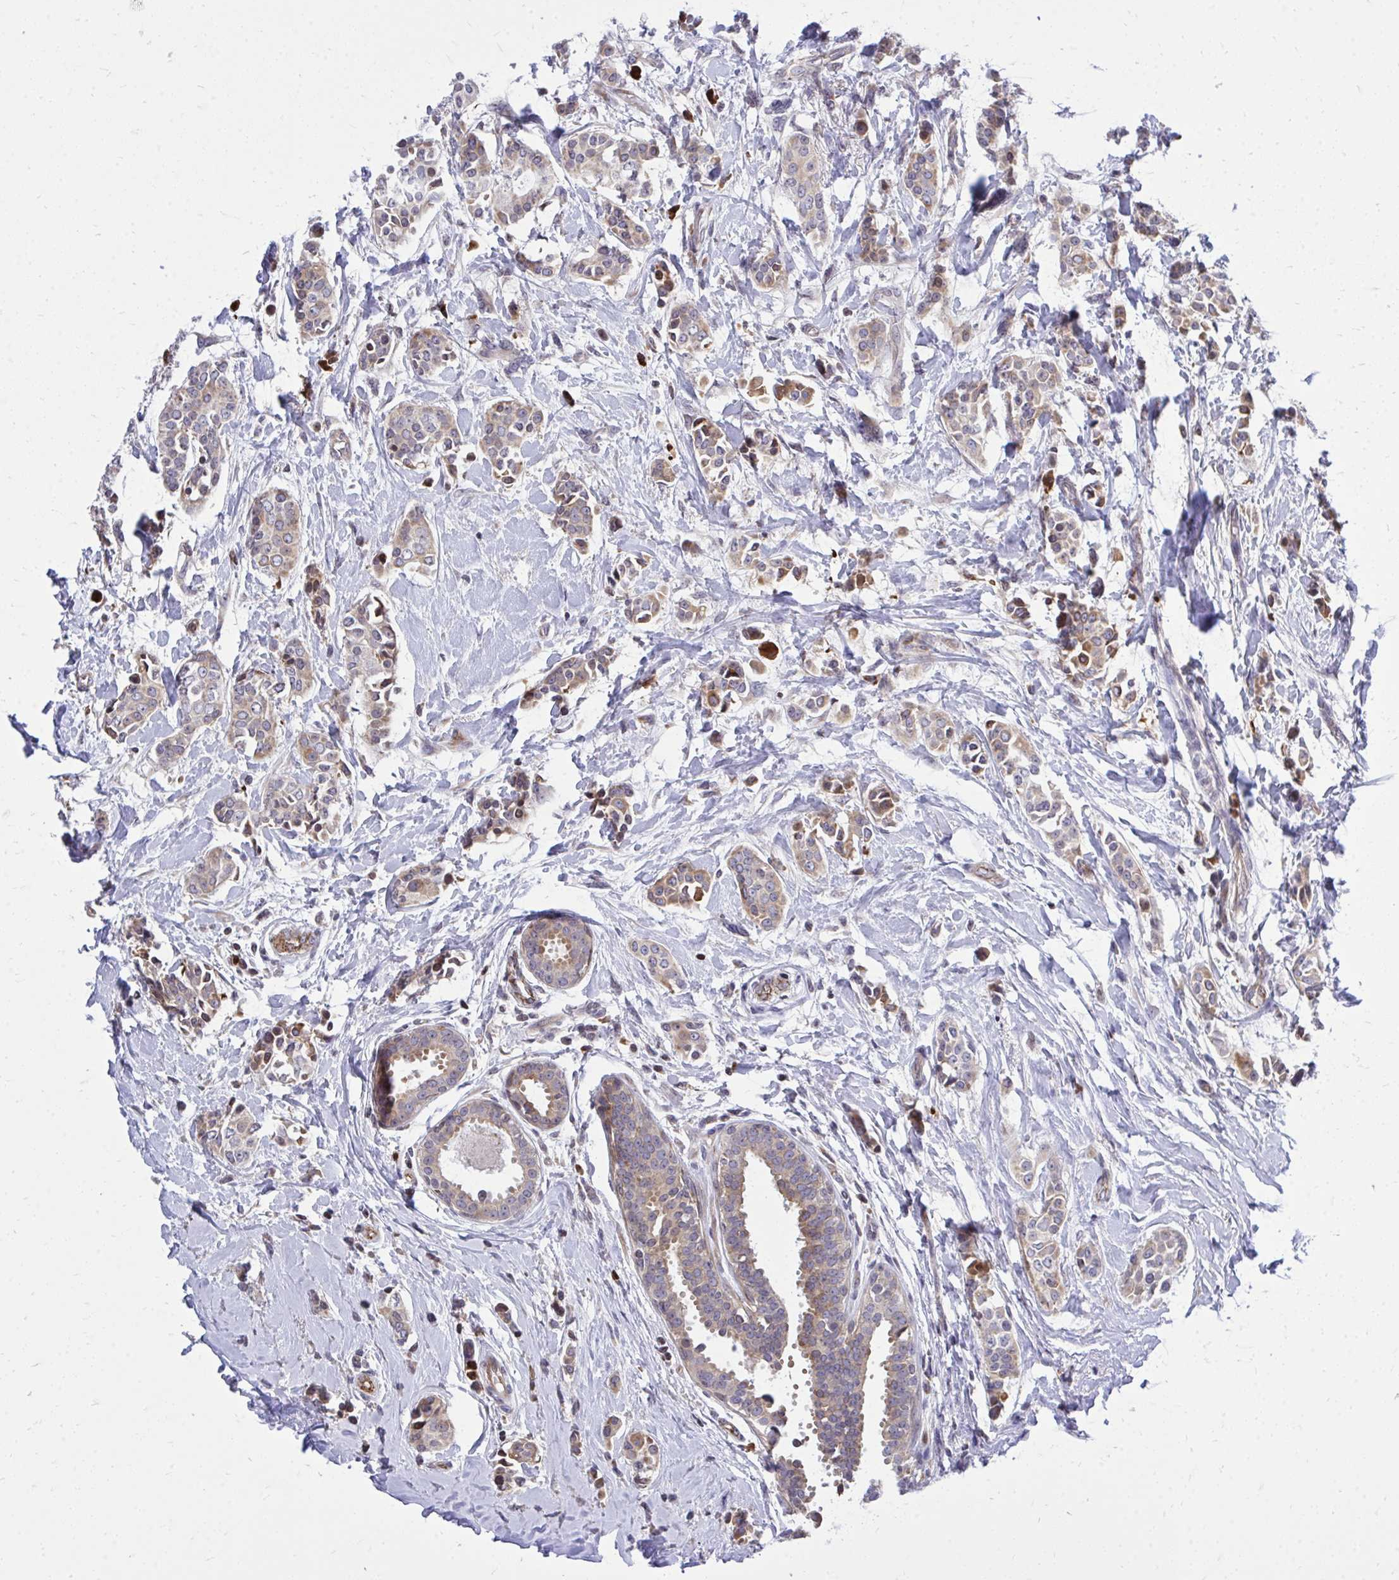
{"staining": {"intensity": "moderate", "quantity": ">75%", "location": "cytoplasmic/membranous"}, "tissue": "breast cancer", "cell_type": "Tumor cells", "image_type": "cancer", "snomed": [{"axis": "morphology", "description": "Duct carcinoma"}, {"axis": "topography", "description": "Breast"}], "caption": "A medium amount of moderate cytoplasmic/membranous staining is present in approximately >75% of tumor cells in breast invasive ductal carcinoma tissue. Nuclei are stained in blue.", "gene": "METTL9", "patient": {"sex": "female", "age": 64}}